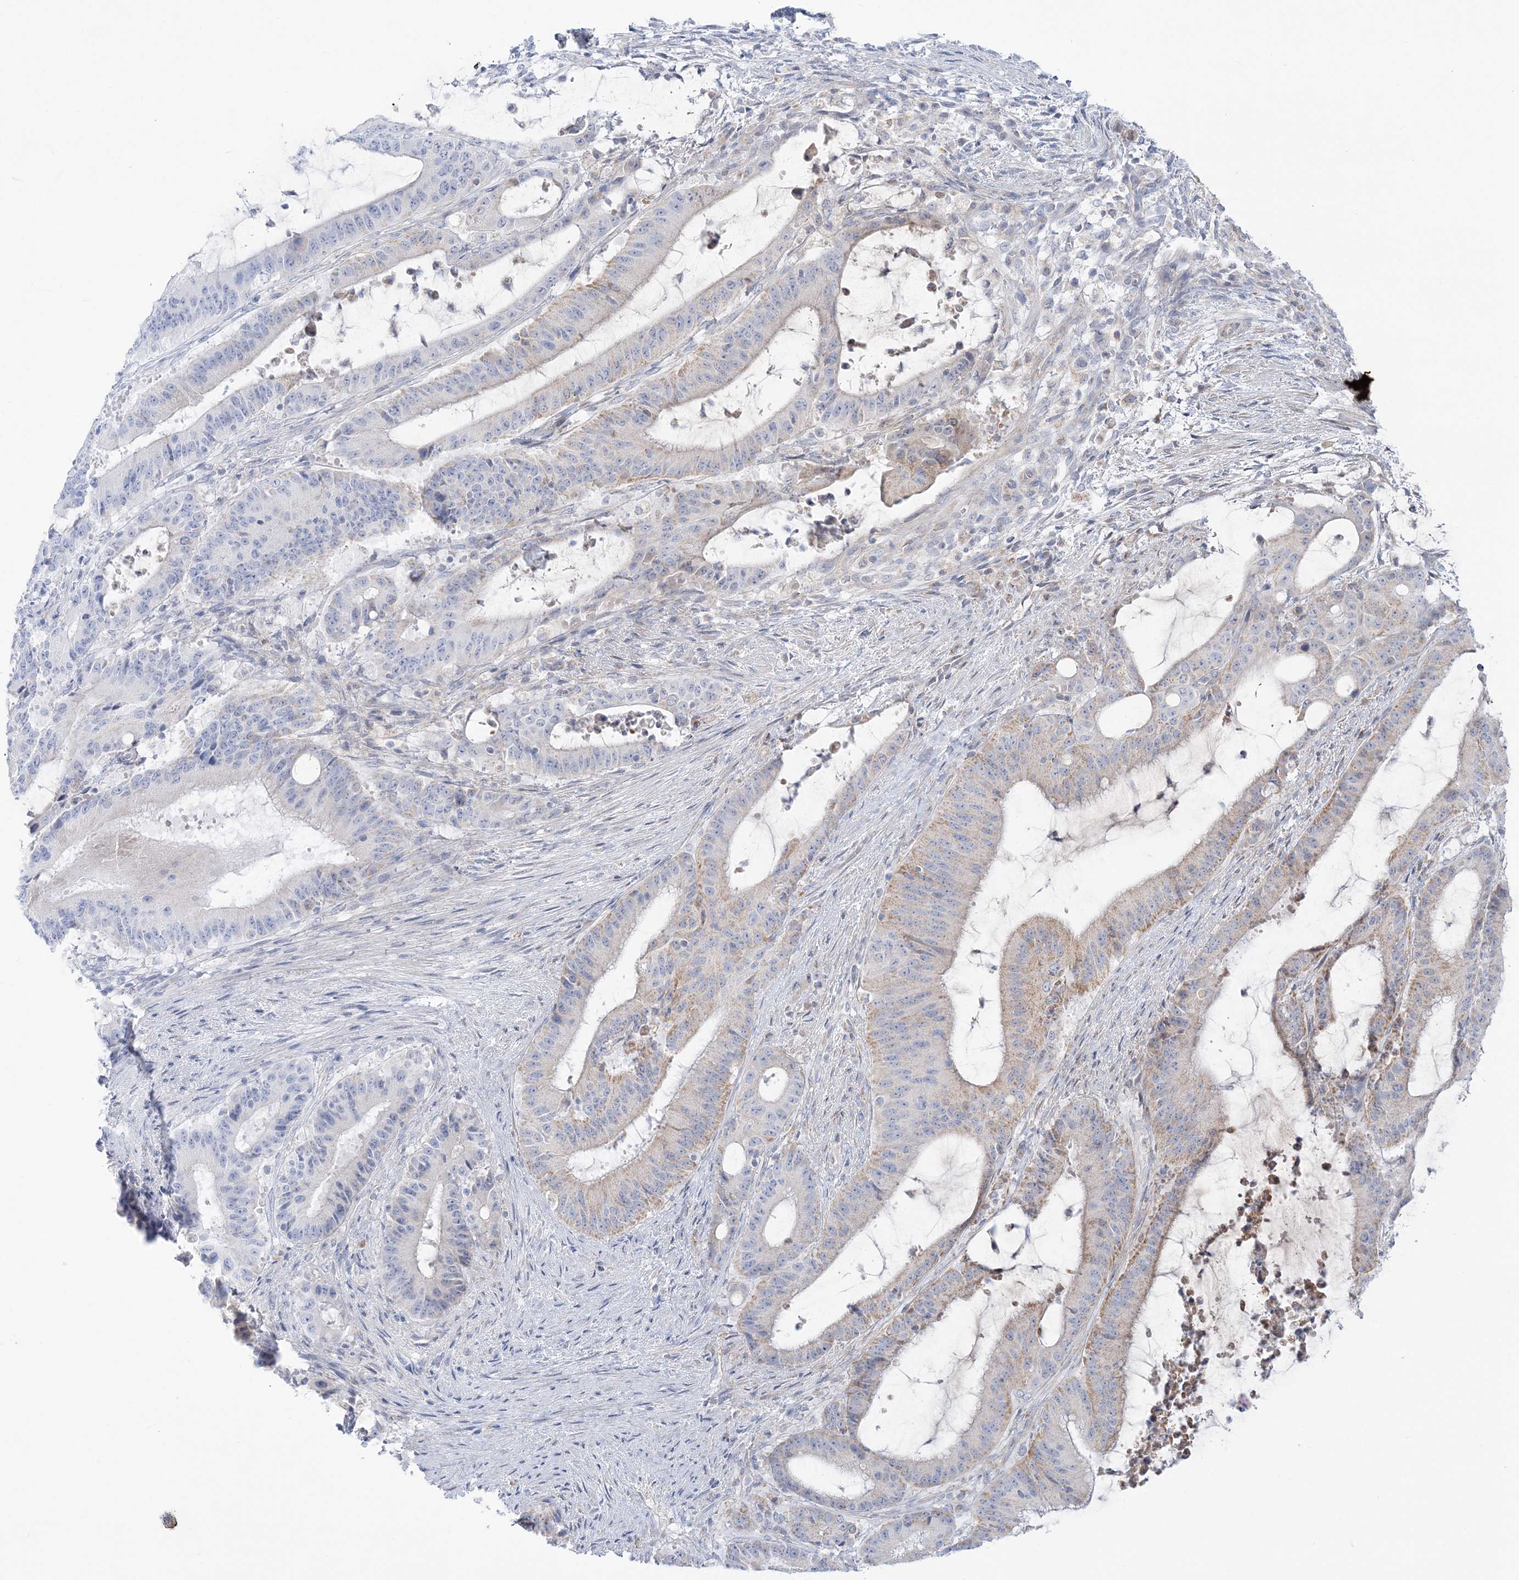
{"staining": {"intensity": "moderate", "quantity": "<25%", "location": "cytoplasmic/membranous"}, "tissue": "liver cancer", "cell_type": "Tumor cells", "image_type": "cancer", "snomed": [{"axis": "morphology", "description": "Normal tissue, NOS"}, {"axis": "morphology", "description": "Cholangiocarcinoma"}, {"axis": "topography", "description": "Liver"}, {"axis": "topography", "description": "Peripheral nerve tissue"}], "caption": "Protein staining shows moderate cytoplasmic/membranous staining in approximately <25% of tumor cells in cholangiocarcinoma (liver). (DAB (3,3'-diaminobenzidine) IHC, brown staining for protein, blue staining for nuclei).", "gene": "SCLT1", "patient": {"sex": "female", "age": 73}}